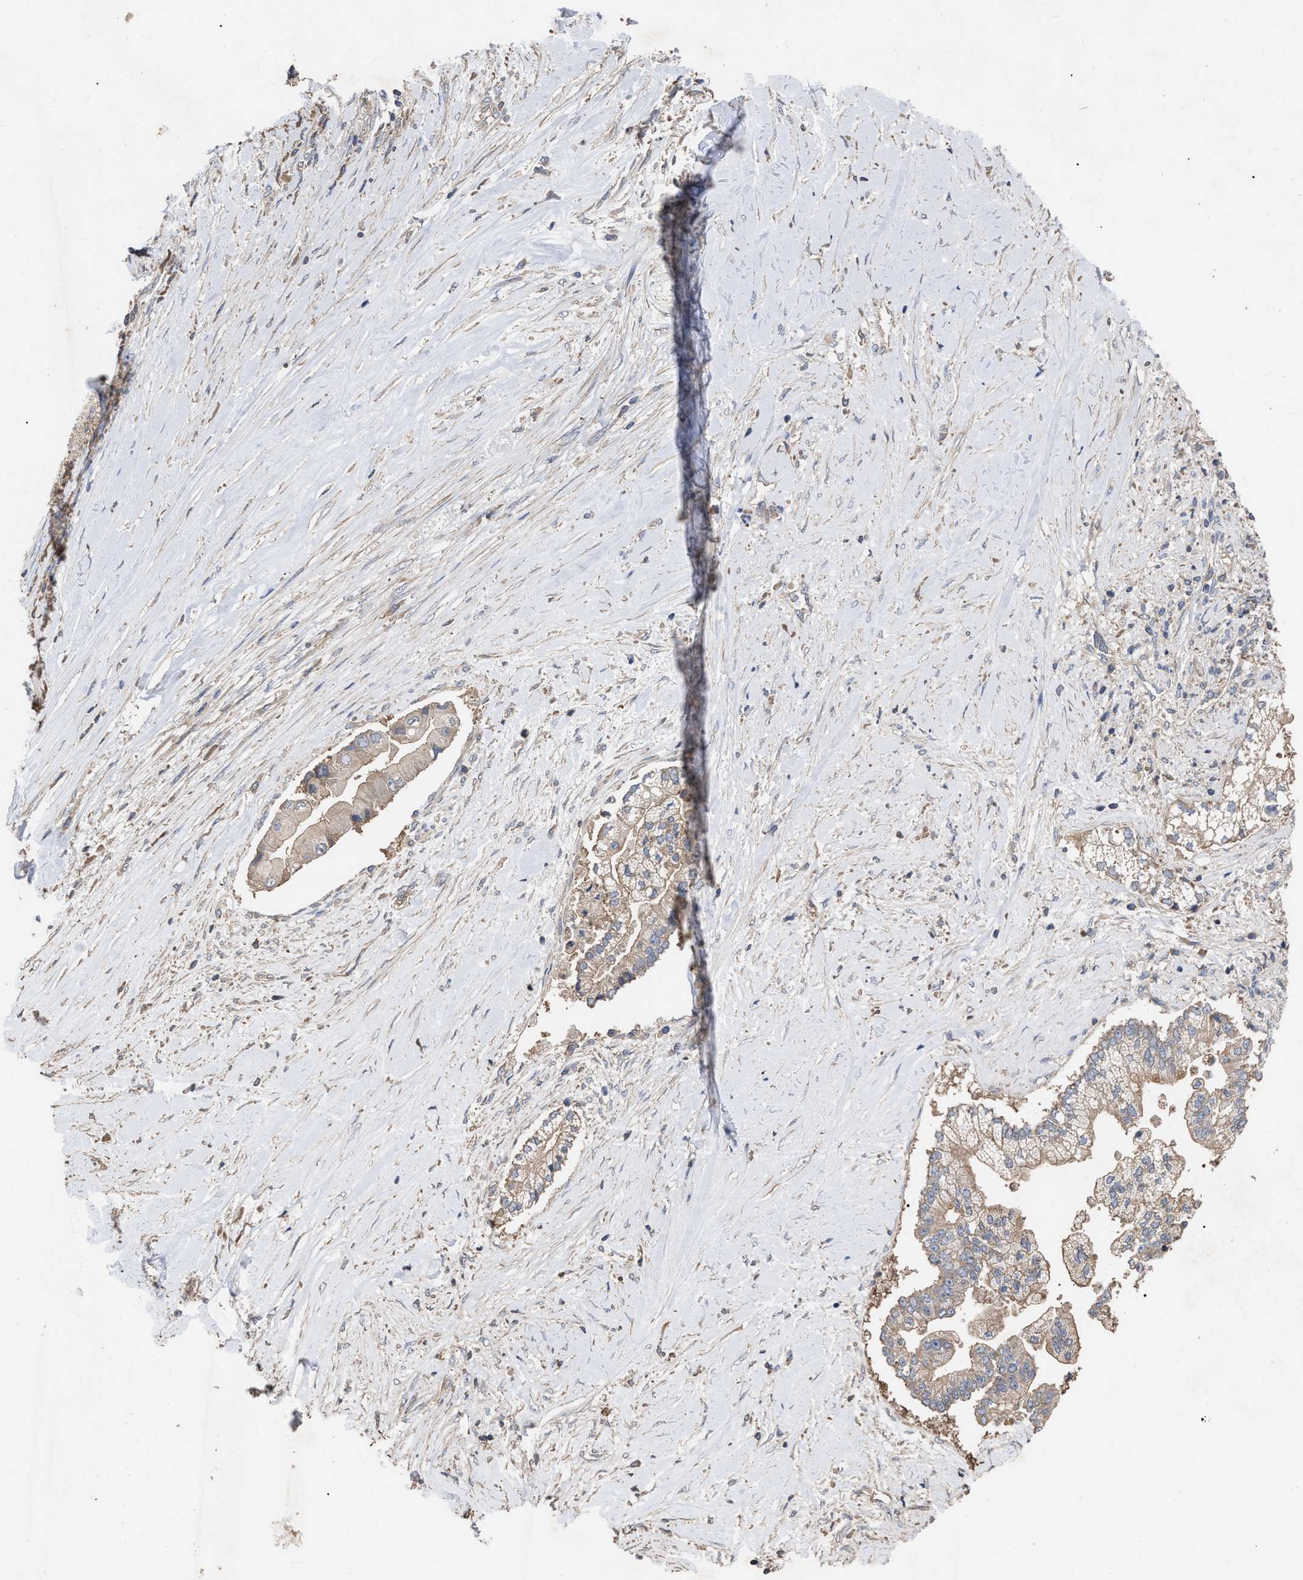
{"staining": {"intensity": "weak", "quantity": "25%-75%", "location": "cytoplasmic/membranous"}, "tissue": "liver cancer", "cell_type": "Tumor cells", "image_type": "cancer", "snomed": [{"axis": "morphology", "description": "Cholangiocarcinoma"}, {"axis": "topography", "description": "Liver"}], "caption": "Immunohistochemistry (IHC) image of neoplastic tissue: human liver cancer stained using IHC displays low levels of weak protein expression localized specifically in the cytoplasmic/membranous of tumor cells, appearing as a cytoplasmic/membranous brown color.", "gene": "BTN2A1", "patient": {"sex": "male", "age": 50}}